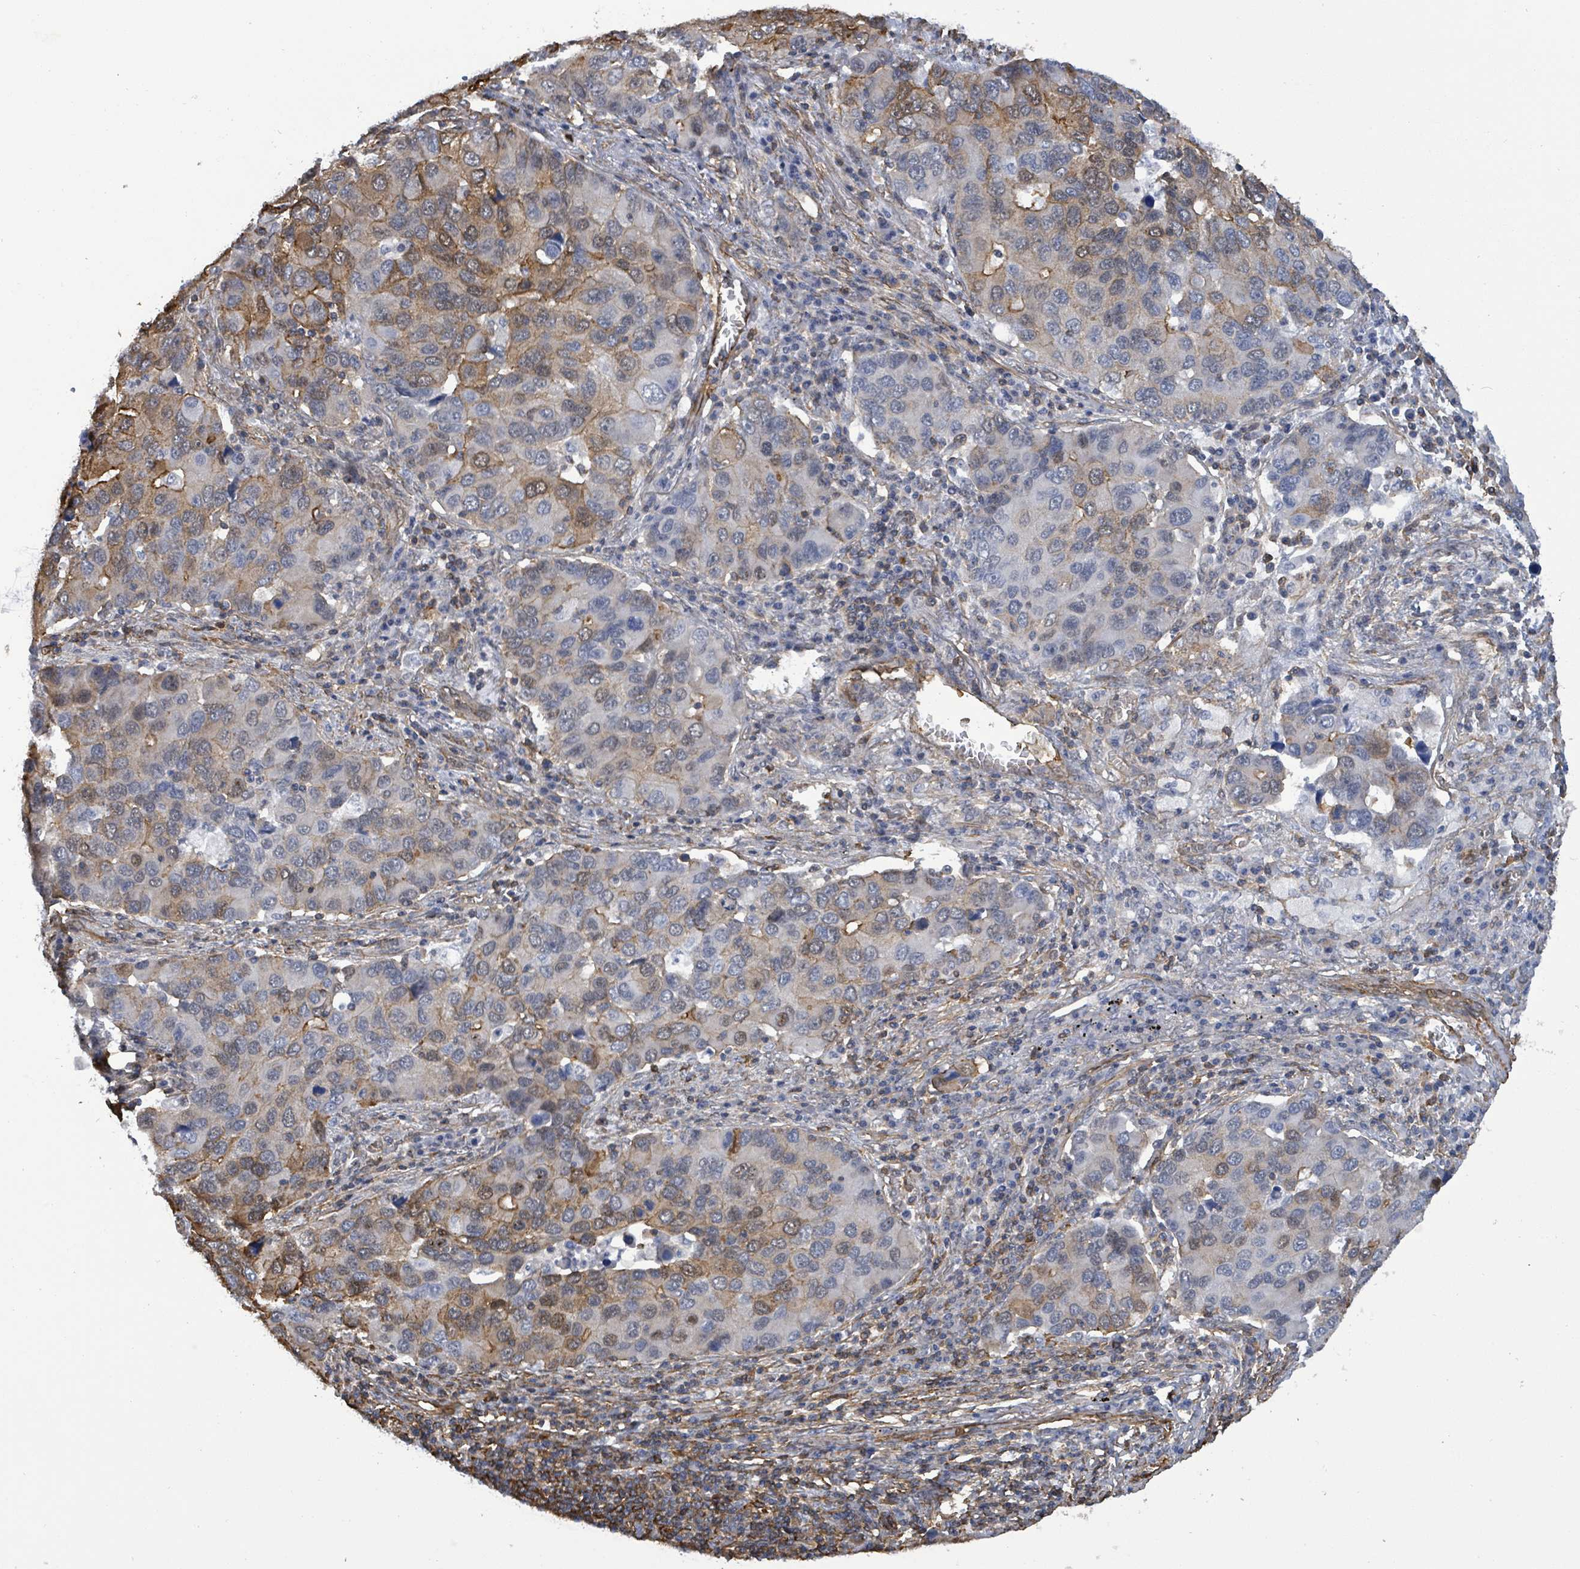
{"staining": {"intensity": "moderate", "quantity": "<25%", "location": "cytoplasmic/membranous"}, "tissue": "lung cancer", "cell_type": "Tumor cells", "image_type": "cancer", "snomed": [{"axis": "morphology", "description": "Aneuploidy"}, {"axis": "morphology", "description": "Adenocarcinoma, NOS"}, {"axis": "topography", "description": "Lymph node"}, {"axis": "topography", "description": "Lung"}], "caption": "Human lung cancer stained with a protein marker displays moderate staining in tumor cells.", "gene": "PRKRIP1", "patient": {"sex": "female", "age": 74}}